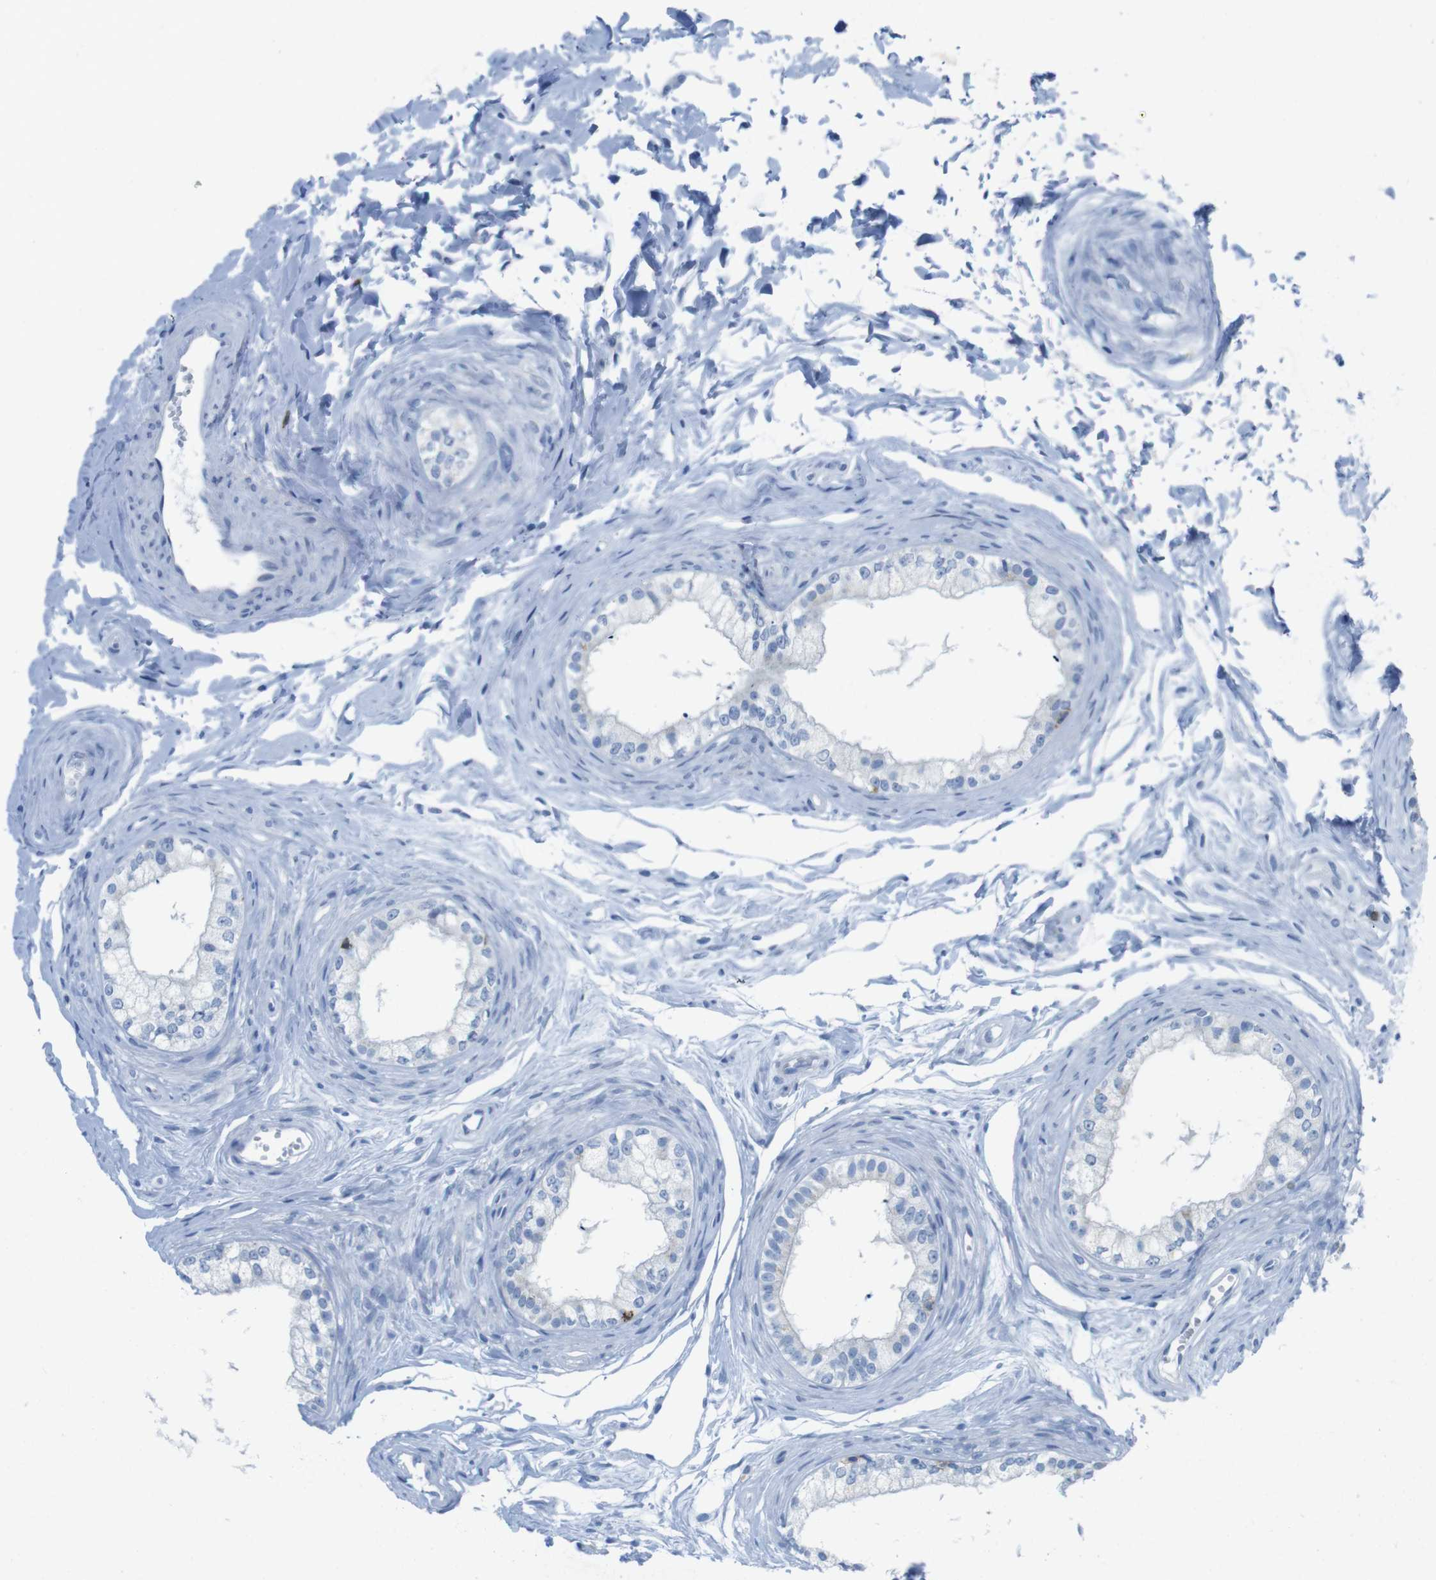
{"staining": {"intensity": "negative", "quantity": "none", "location": "none"}, "tissue": "epididymis", "cell_type": "Glandular cells", "image_type": "normal", "snomed": [{"axis": "morphology", "description": "Normal tissue, NOS"}, {"axis": "topography", "description": "Epididymis"}], "caption": "The immunohistochemistry (IHC) micrograph has no significant positivity in glandular cells of epididymis.", "gene": "CD5", "patient": {"sex": "male", "age": 56}}